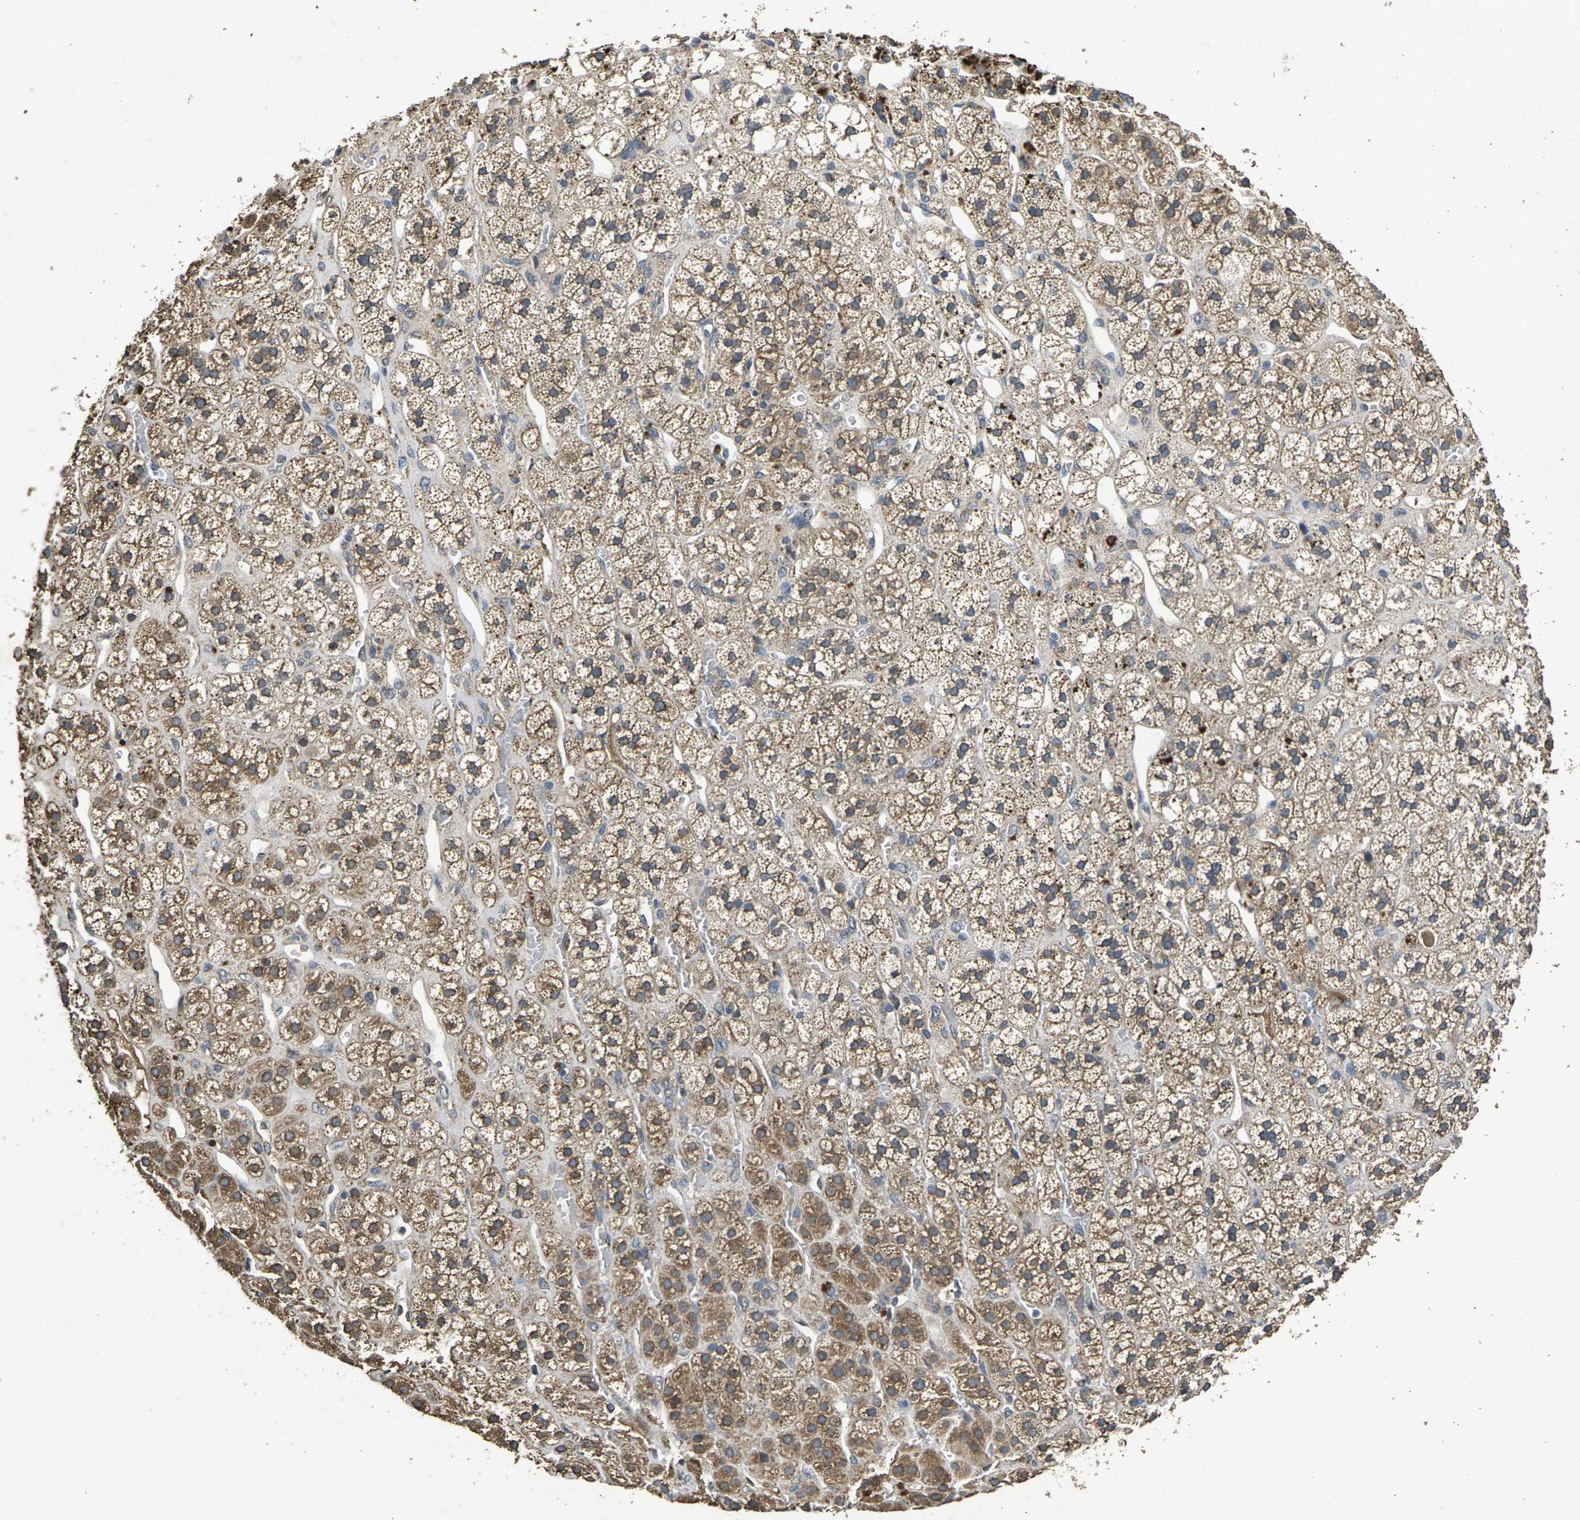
{"staining": {"intensity": "moderate", "quantity": ">75%", "location": "cytoplasmic/membranous"}, "tissue": "adrenal gland", "cell_type": "Glandular cells", "image_type": "normal", "snomed": [{"axis": "morphology", "description": "Normal tissue, NOS"}, {"axis": "topography", "description": "Adrenal gland"}], "caption": "Immunohistochemical staining of normal adrenal gland displays moderate cytoplasmic/membranous protein expression in about >75% of glandular cells. (Stains: DAB (3,3'-diaminobenzidine) in brown, nuclei in blue, Microscopy: brightfield microscopy at high magnification).", "gene": "B4GAT1", "patient": {"sex": "male", "age": 56}}